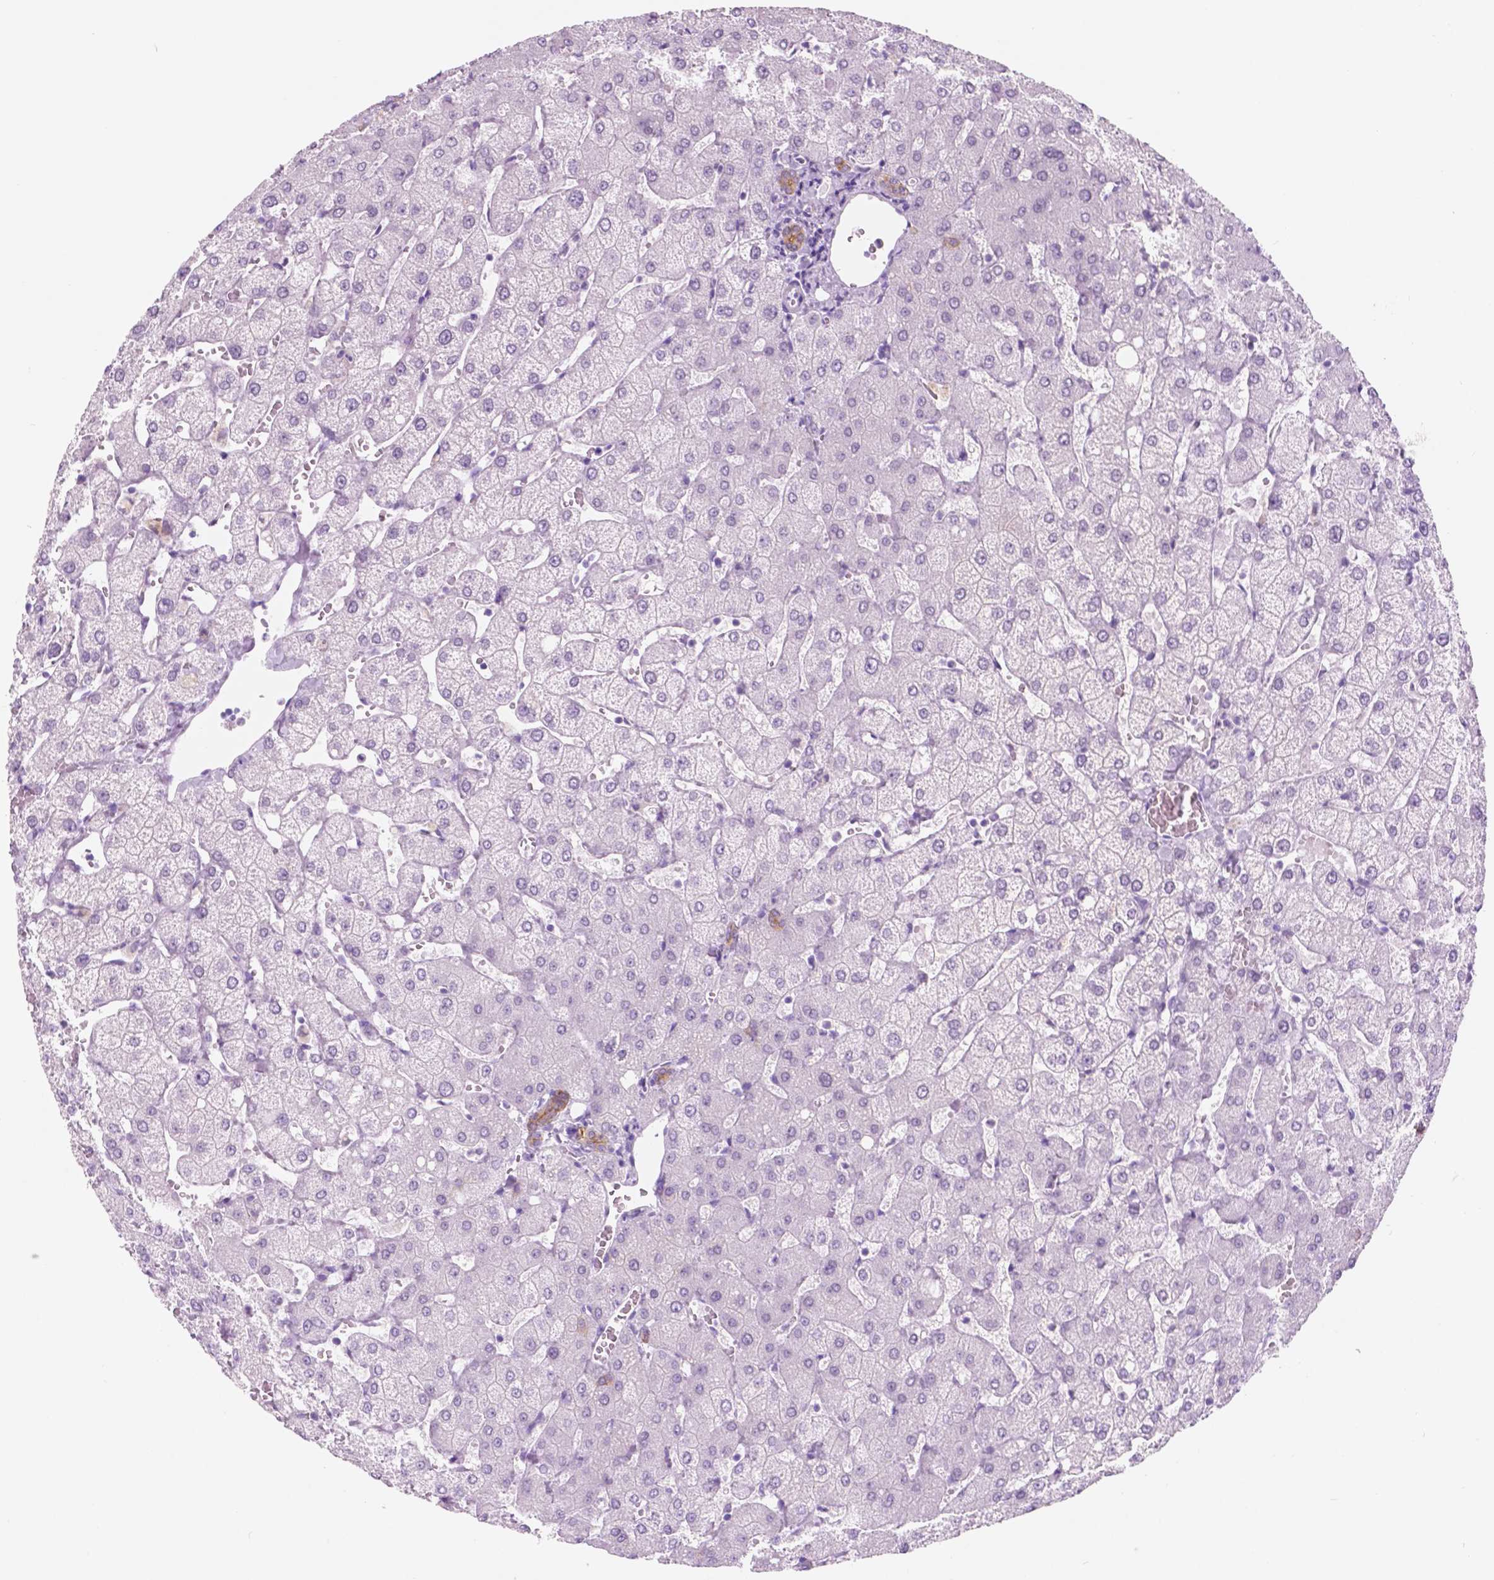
{"staining": {"intensity": "weak", "quantity": ">75%", "location": "cytoplasmic/membranous"}, "tissue": "liver", "cell_type": "Cholangiocytes", "image_type": "normal", "snomed": [{"axis": "morphology", "description": "Normal tissue, NOS"}, {"axis": "topography", "description": "Liver"}], "caption": "Human liver stained for a protein (brown) shows weak cytoplasmic/membranous positive positivity in approximately >75% of cholangiocytes.", "gene": "CUZD1", "patient": {"sex": "female", "age": 54}}